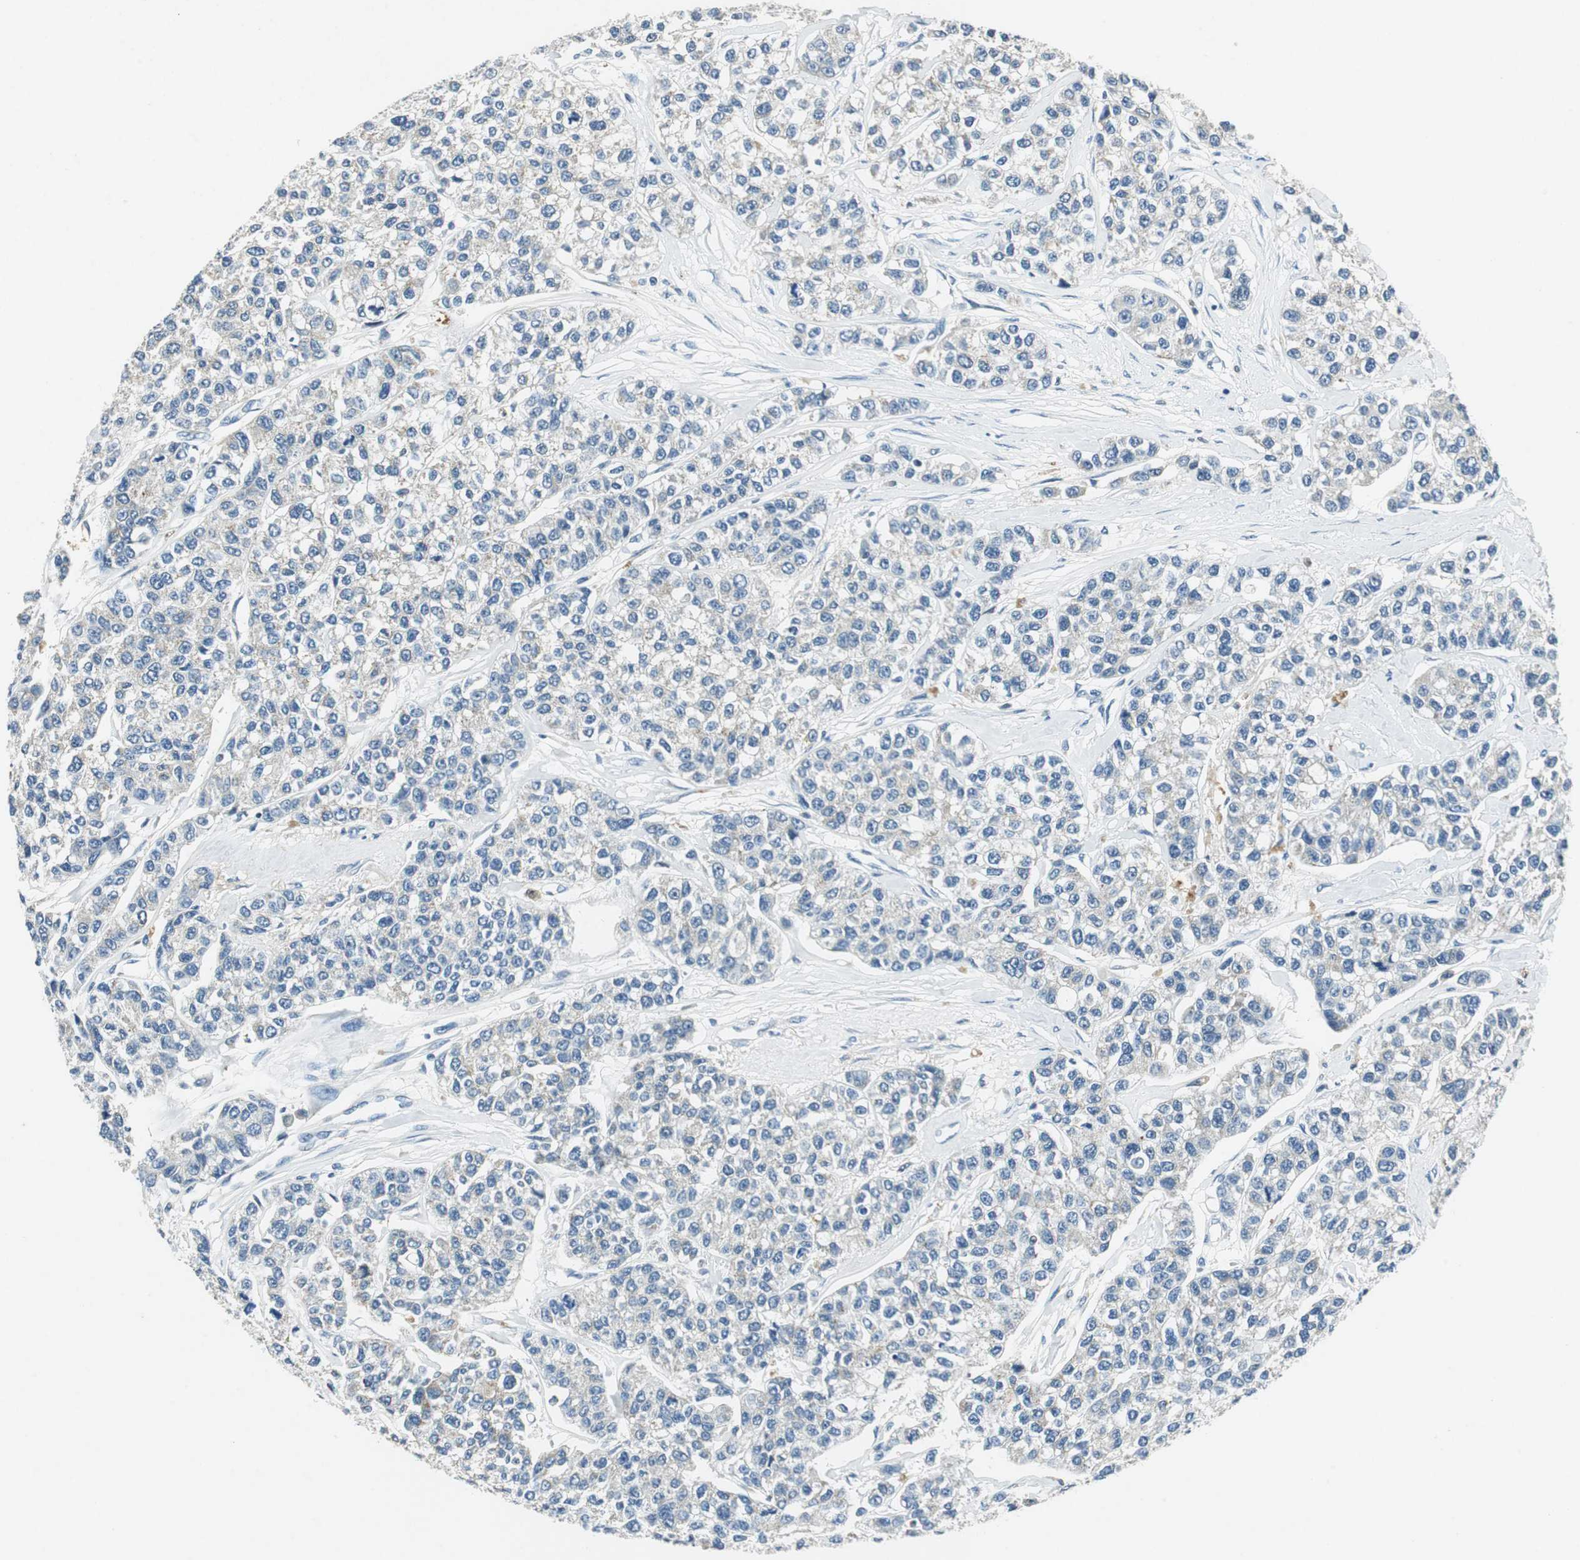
{"staining": {"intensity": "negative", "quantity": "none", "location": "none"}, "tissue": "breast cancer", "cell_type": "Tumor cells", "image_type": "cancer", "snomed": [{"axis": "morphology", "description": "Duct carcinoma"}, {"axis": "topography", "description": "Breast"}], "caption": "The IHC histopathology image has no significant positivity in tumor cells of breast cancer (intraductal carcinoma) tissue.", "gene": "ME1", "patient": {"sex": "female", "age": 51}}